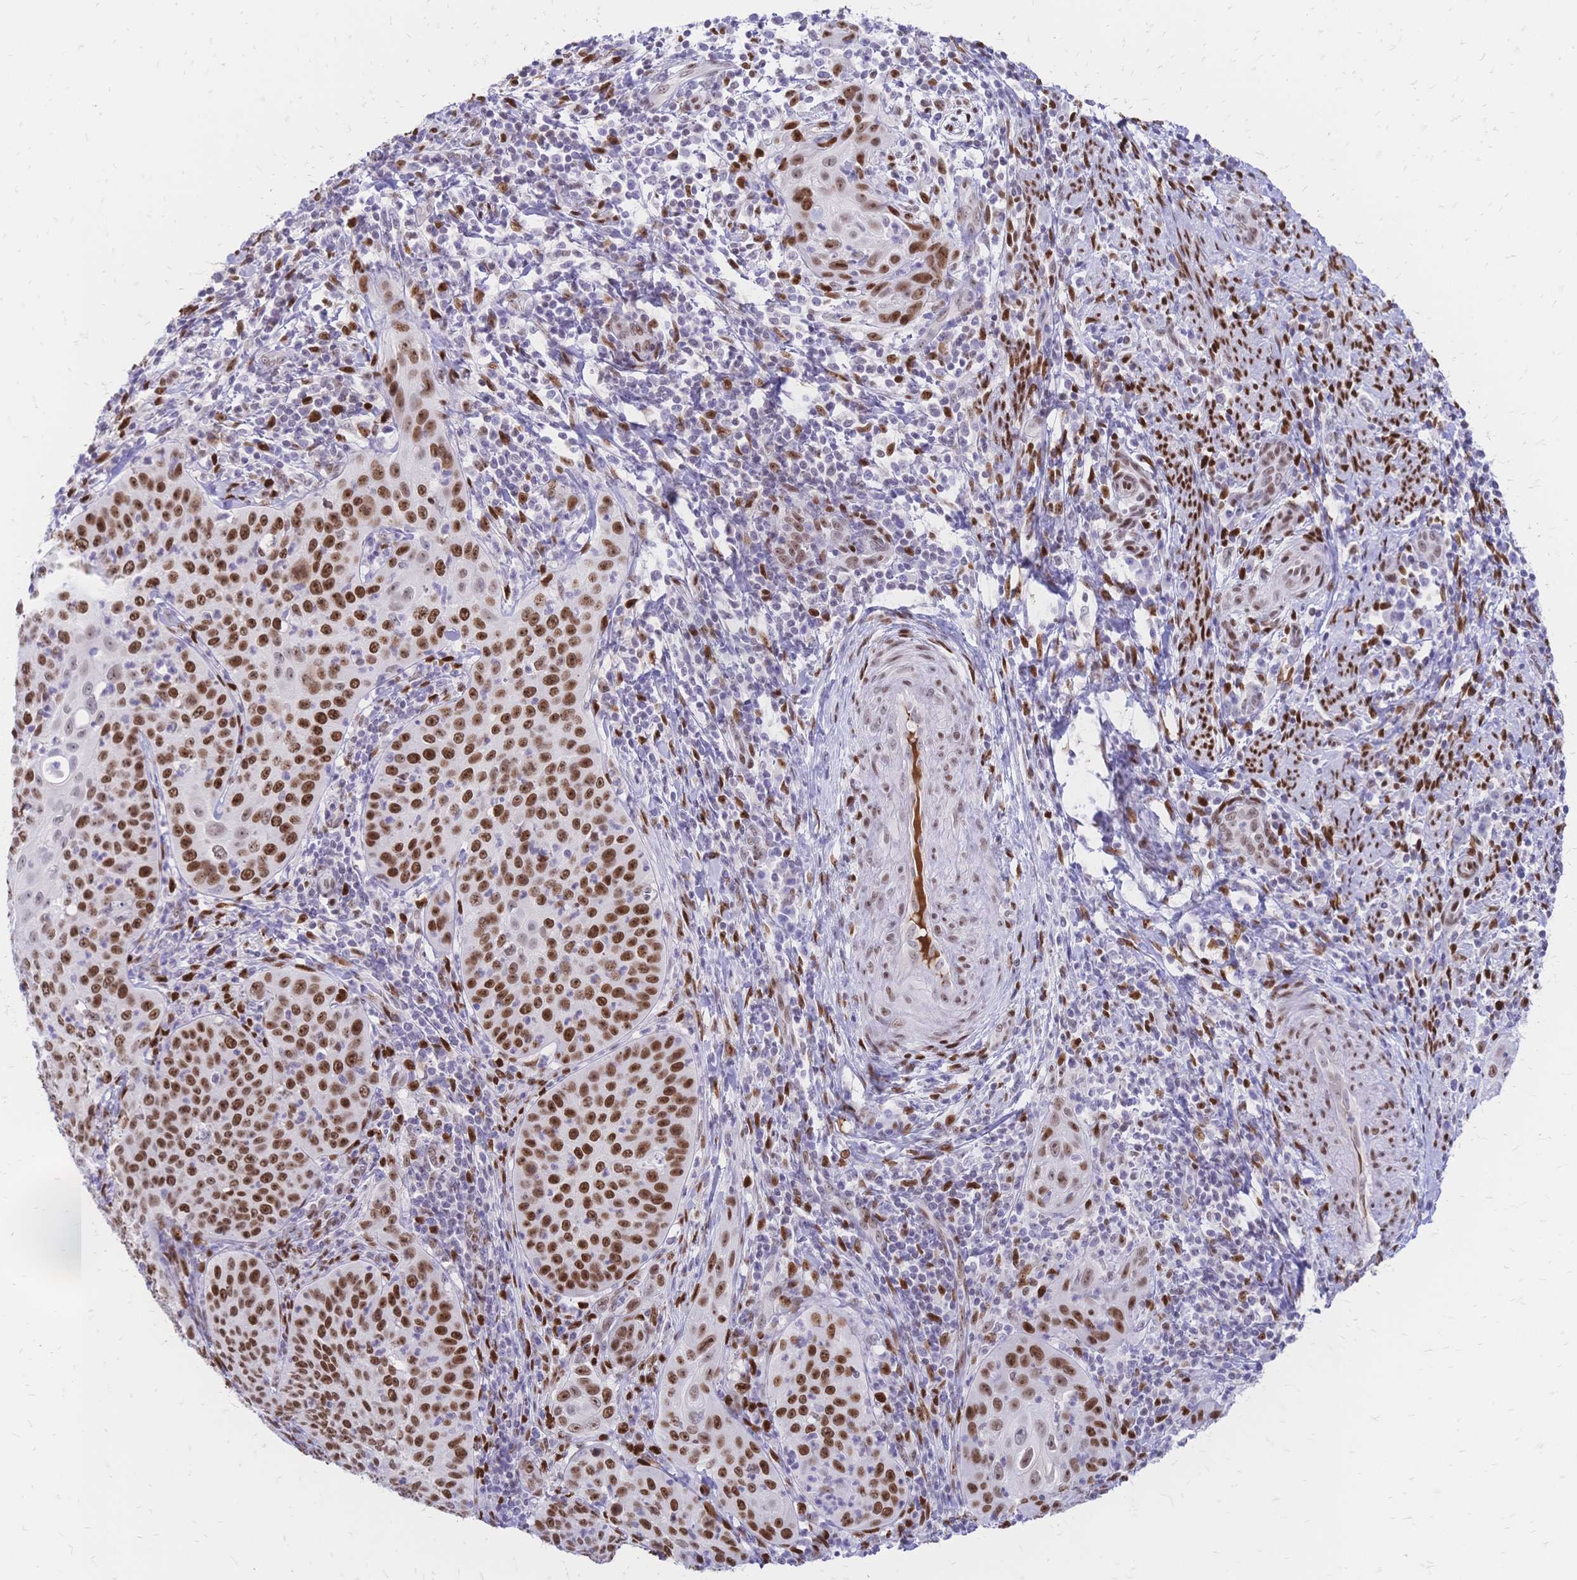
{"staining": {"intensity": "moderate", "quantity": "25%-75%", "location": "nuclear"}, "tissue": "cervical cancer", "cell_type": "Tumor cells", "image_type": "cancer", "snomed": [{"axis": "morphology", "description": "Squamous cell carcinoma, NOS"}, {"axis": "topography", "description": "Cervix"}], "caption": "Cervical cancer (squamous cell carcinoma) tissue reveals moderate nuclear expression in about 25%-75% of tumor cells", "gene": "NFIC", "patient": {"sex": "female", "age": 30}}